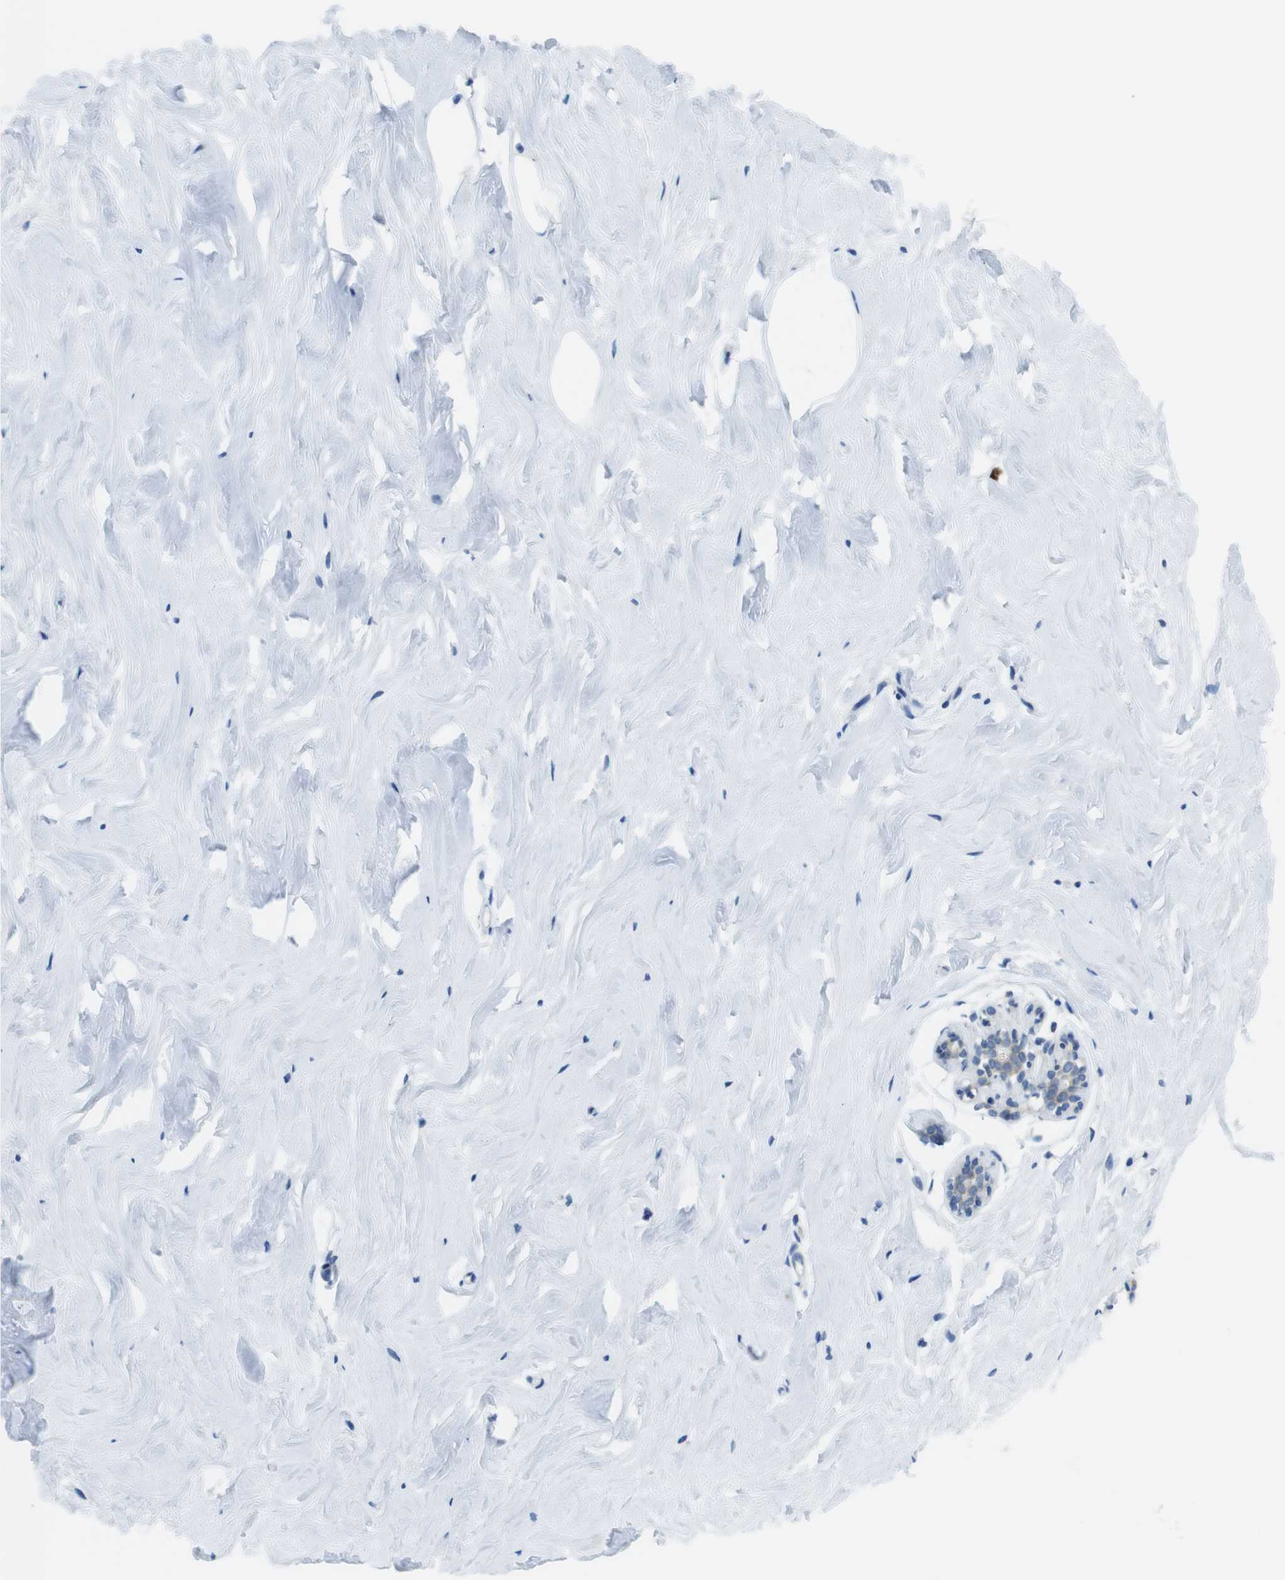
{"staining": {"intensity": "negative", "quantity": "none", "location": "none"}, "tissue": "breast", "cell_type": "Adipocytes", "image_type": "normal", "snomed": [{"axis": "morphology", "description": "Normal tissue, NOS"}, {"axis": "topography", "description": "Breast"}], "caption": "This is an immunohistochemistry photomicrograph of normal breast. There is no expression in adipocytes.", "gene": "CLPTM1L", "patient": {"sex": "female", "age": 75}}